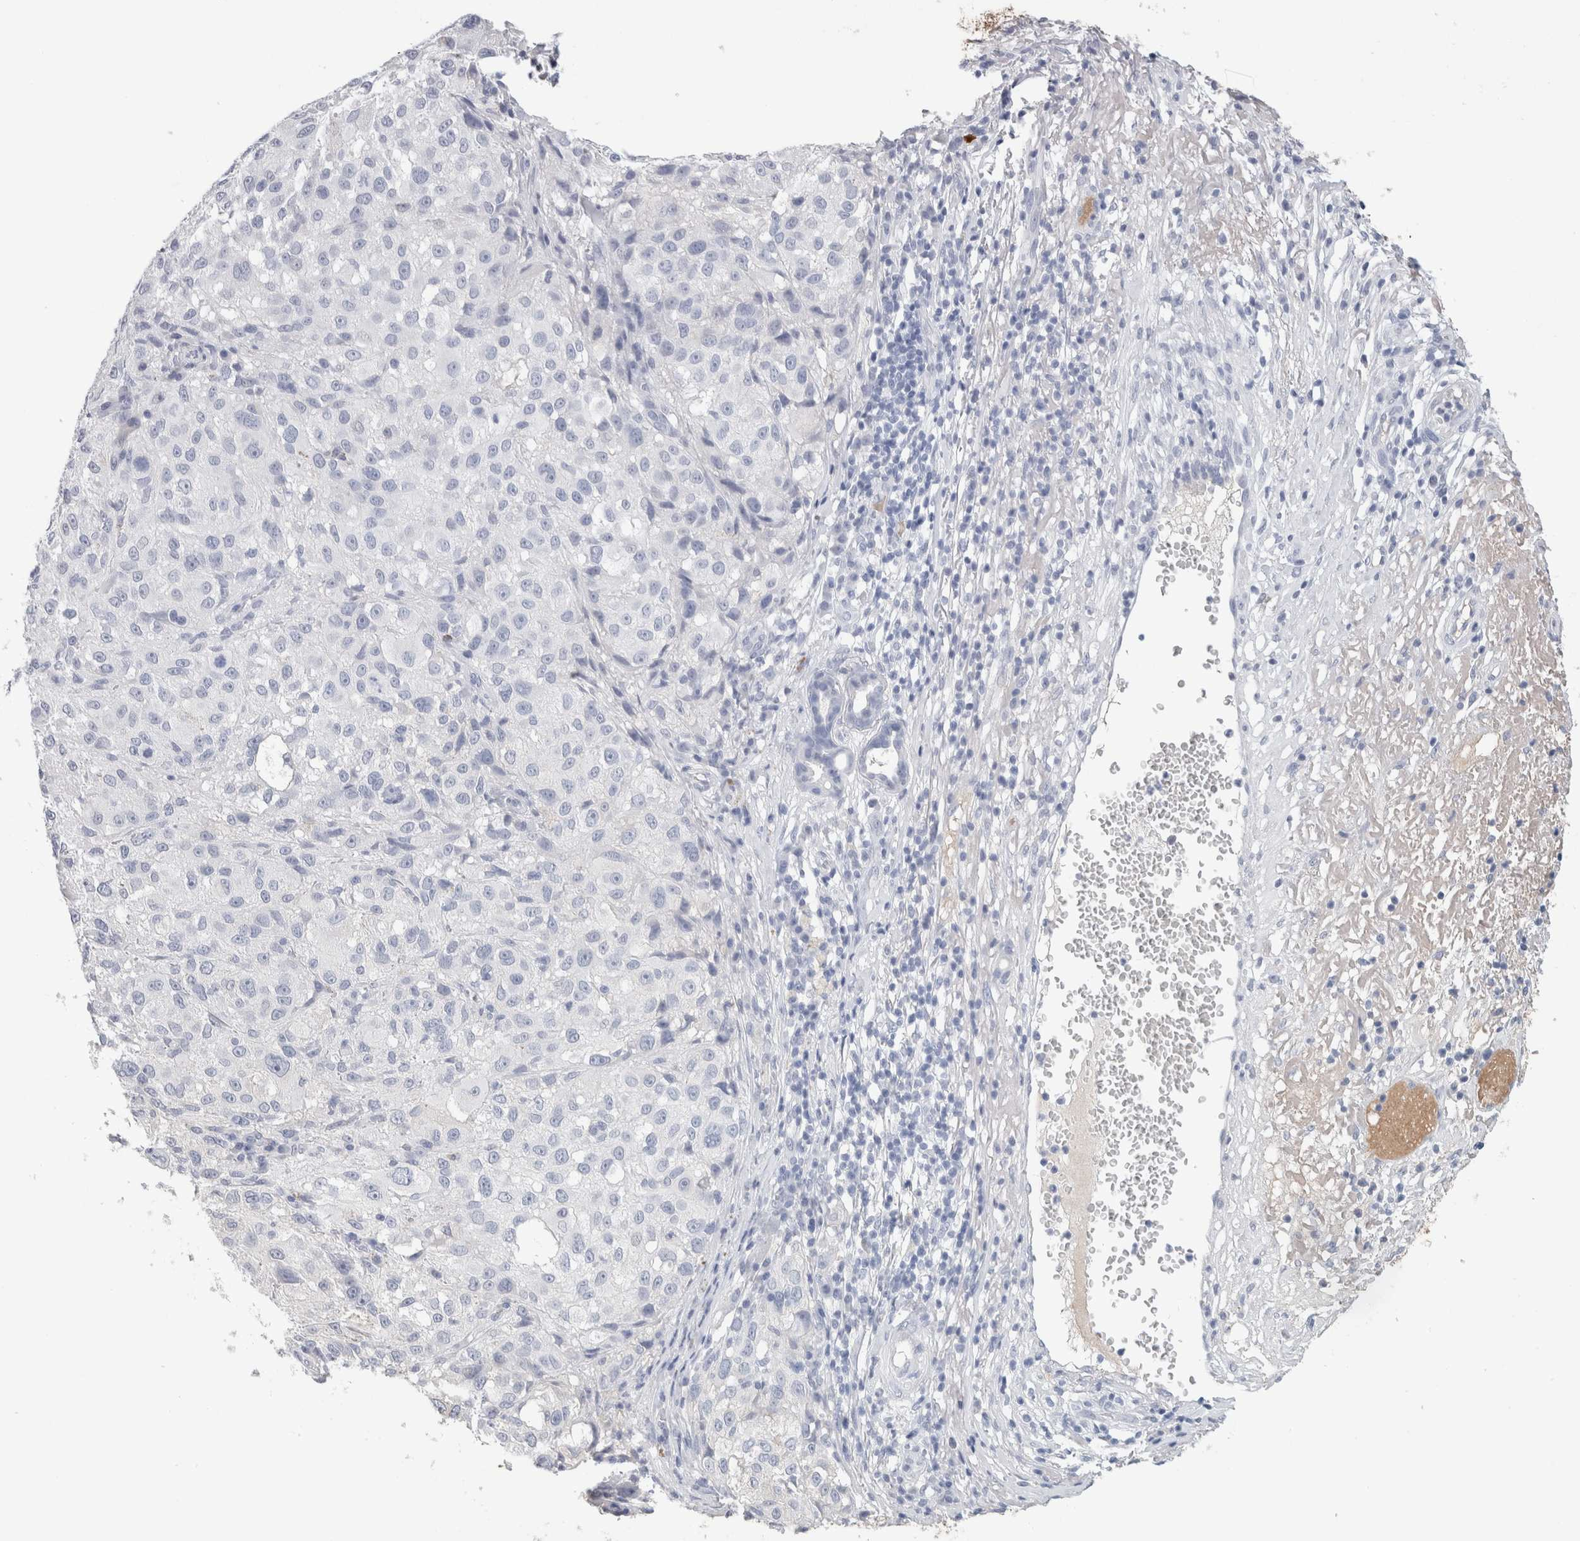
{"staining": {"intensity": "negative", "quantity": "none", "location": "none"}, "tissue": "melanoma", "cell_type": "Tumor cells", "image_type": "cancer", "snomed": [{"axis": "morphology", "description": "Necrosis, NOS"}, {"axis": "morphology", "description": "Malignant melanoma, NOS"}, {"axis": "topography", "description": "Skin"}], "caption": "An immunohistochemistry (IHC) micrograph of malignant melanoma is shown. There is no staining in tumor cells of malignant melanoma.", "gene": "IL6", "patient": {"sex": "female", "age": 87}}